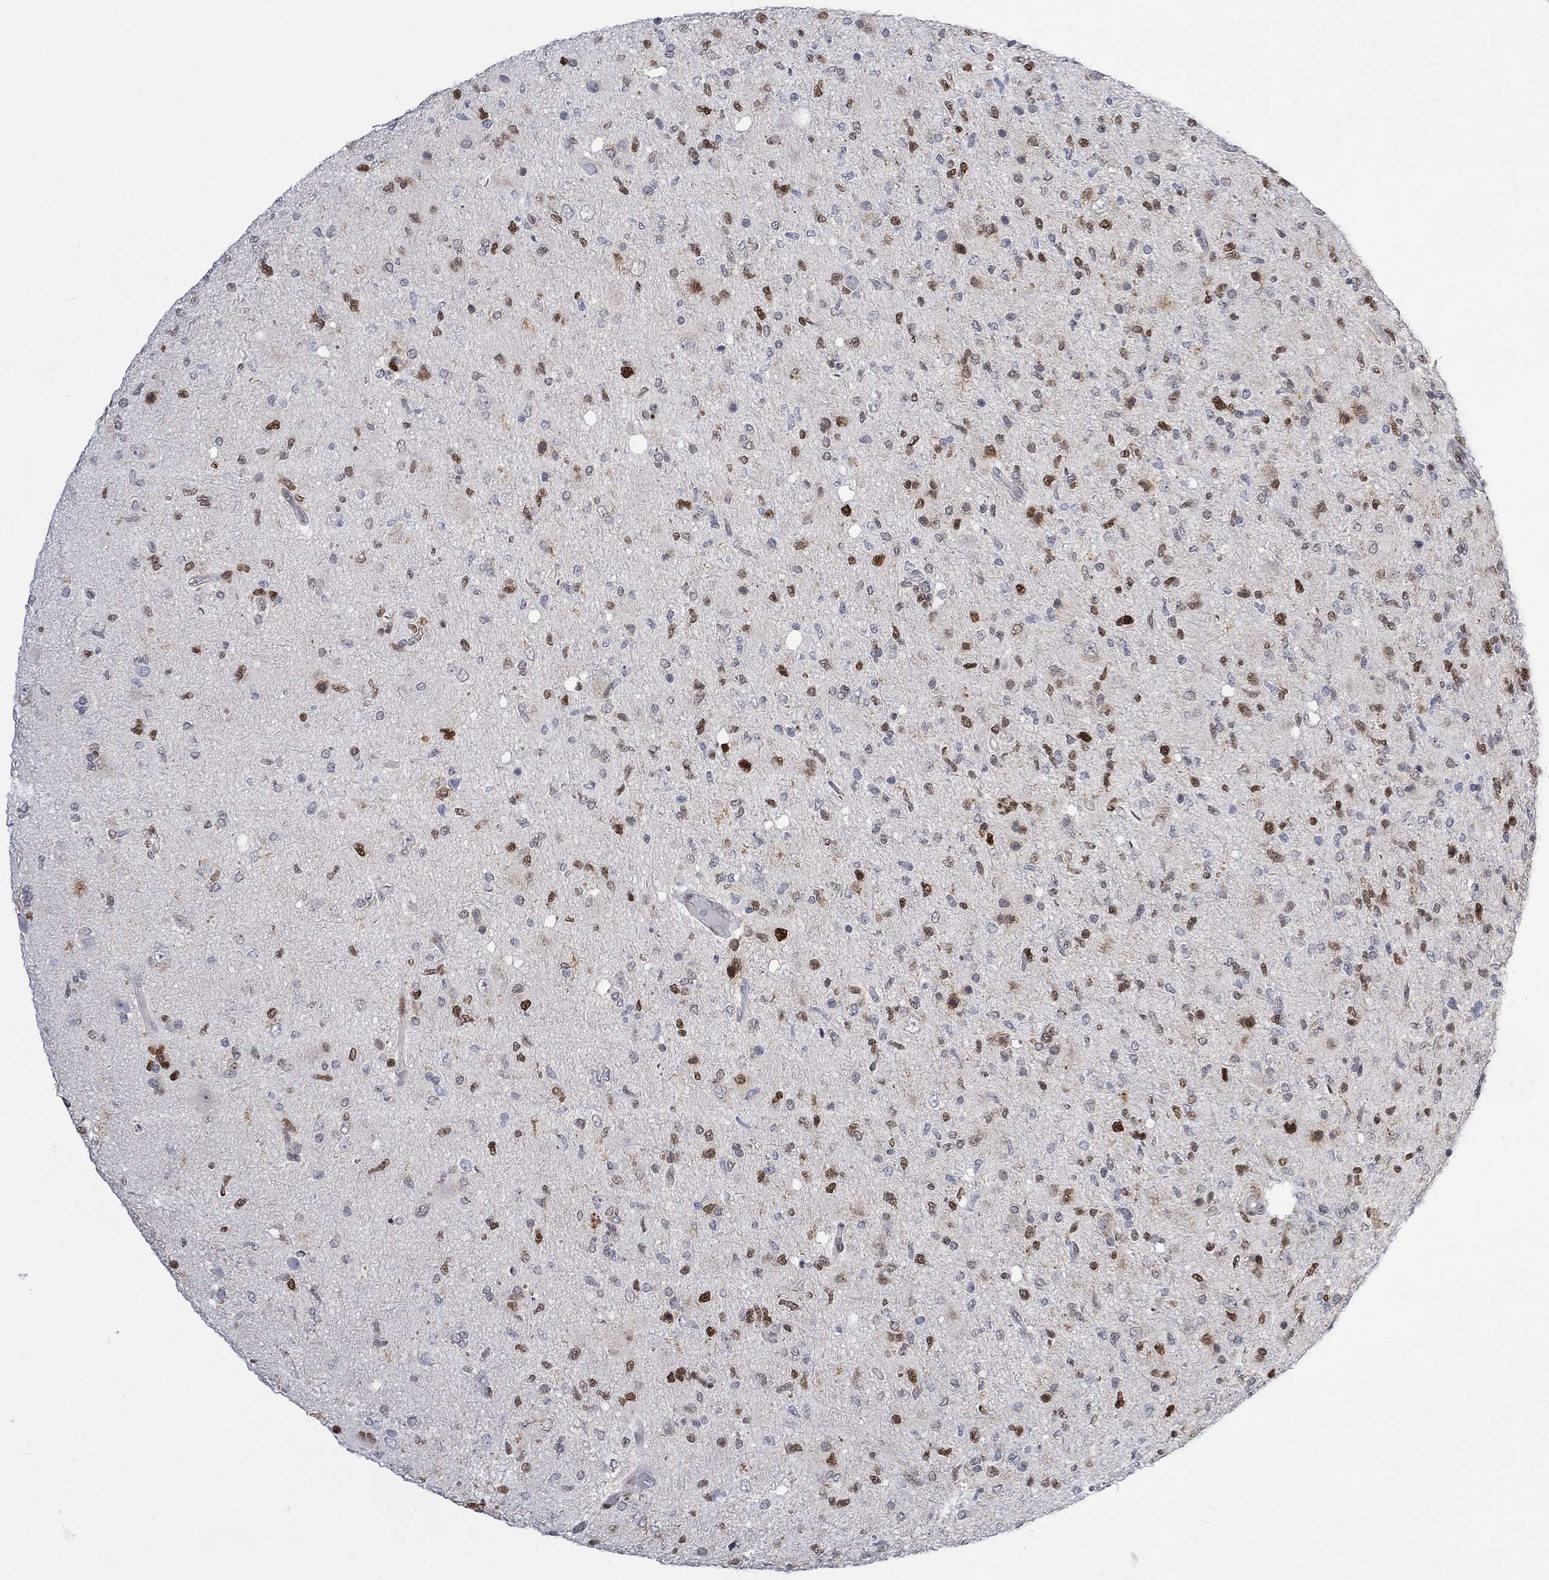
{"staining": {"intensity": "strong", "quantity": "<25%", "location": "nuclear"}, "tissue": "glioma", "cell_type": "Tumor cells", "image_type": "cancer", "snomed": [{"axis": "morphology", "description": "Glioma, malignant, High grade"}, {"axis": "topography", "description": "Cerebral cortex"}], "caption": "Brown immunohistochemical staining in glioma shows strong nuclear expression in about <25% of tumor cells. Using DAB (brown) and hematoxylin (blue) stains, captured at high magnification using brightfield microscopy.", "gene": "RAD54L2", "patient": {"sex": "male", "age": 70}}